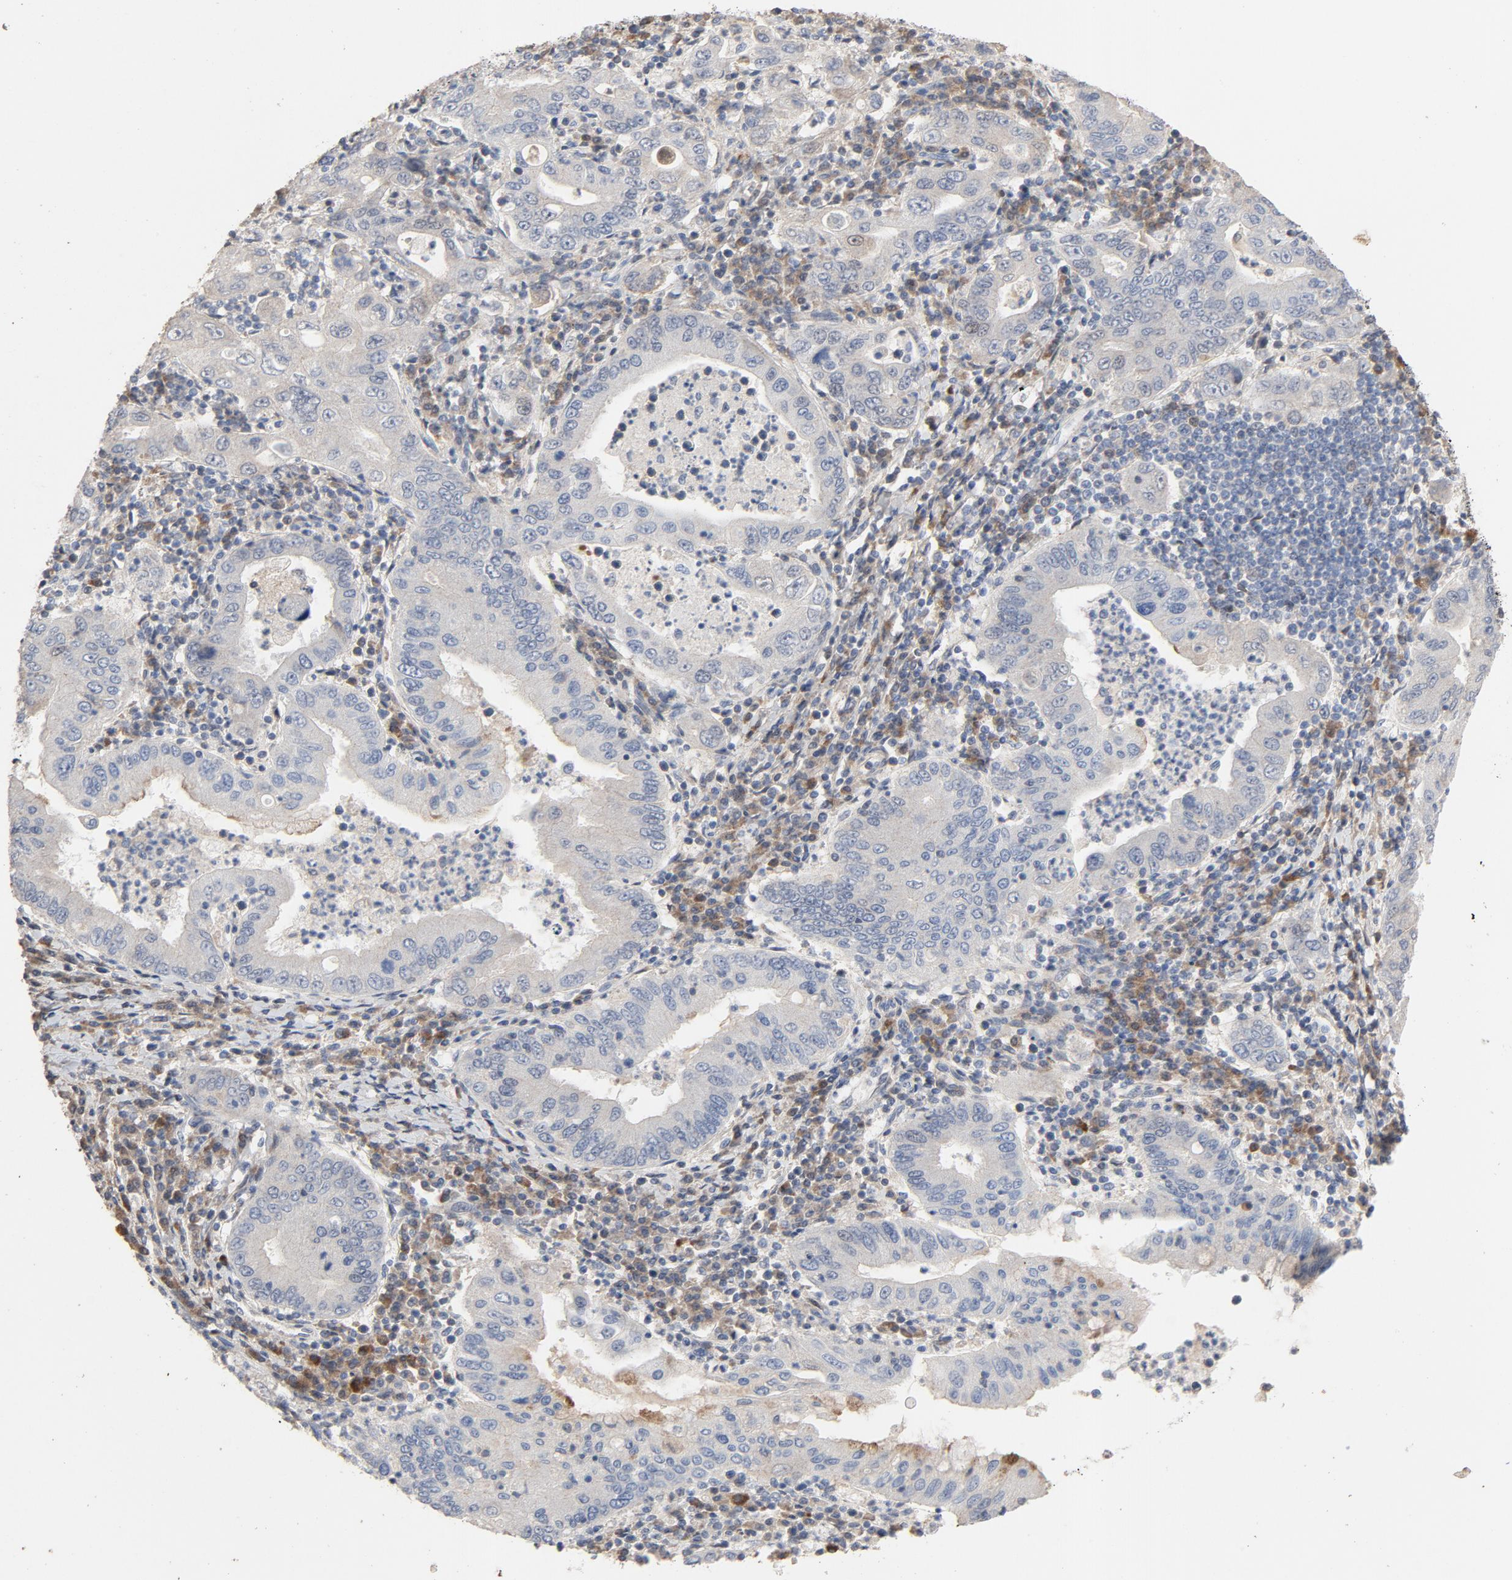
{"staining": {"intensity": "negative", "quantity": "none", "location": "none"}, "tissue": "stomach cancer", "cell_type": "Tumor cells", "image_type": "cancer", "snomed": [{"axis": "morphology", "description": "Normal tissue, NOS"}, {"axis": "morphology", "description": "Adenocarcinoma, NOS"}, {"axis": "topography", "description": "Esophagus"}, {"axis": "topography", "description": "Stomach, upper"}, {"axis": "topography", "description": "Peripheral nerve tissue"}], "caption": "The IHC photomicrograph has no significant positivity in tumor cells of stomach cancer (adenocarcinoma) tissue.", "gene": "CDK6", "patient": {"sex": "male", "age": 62}}